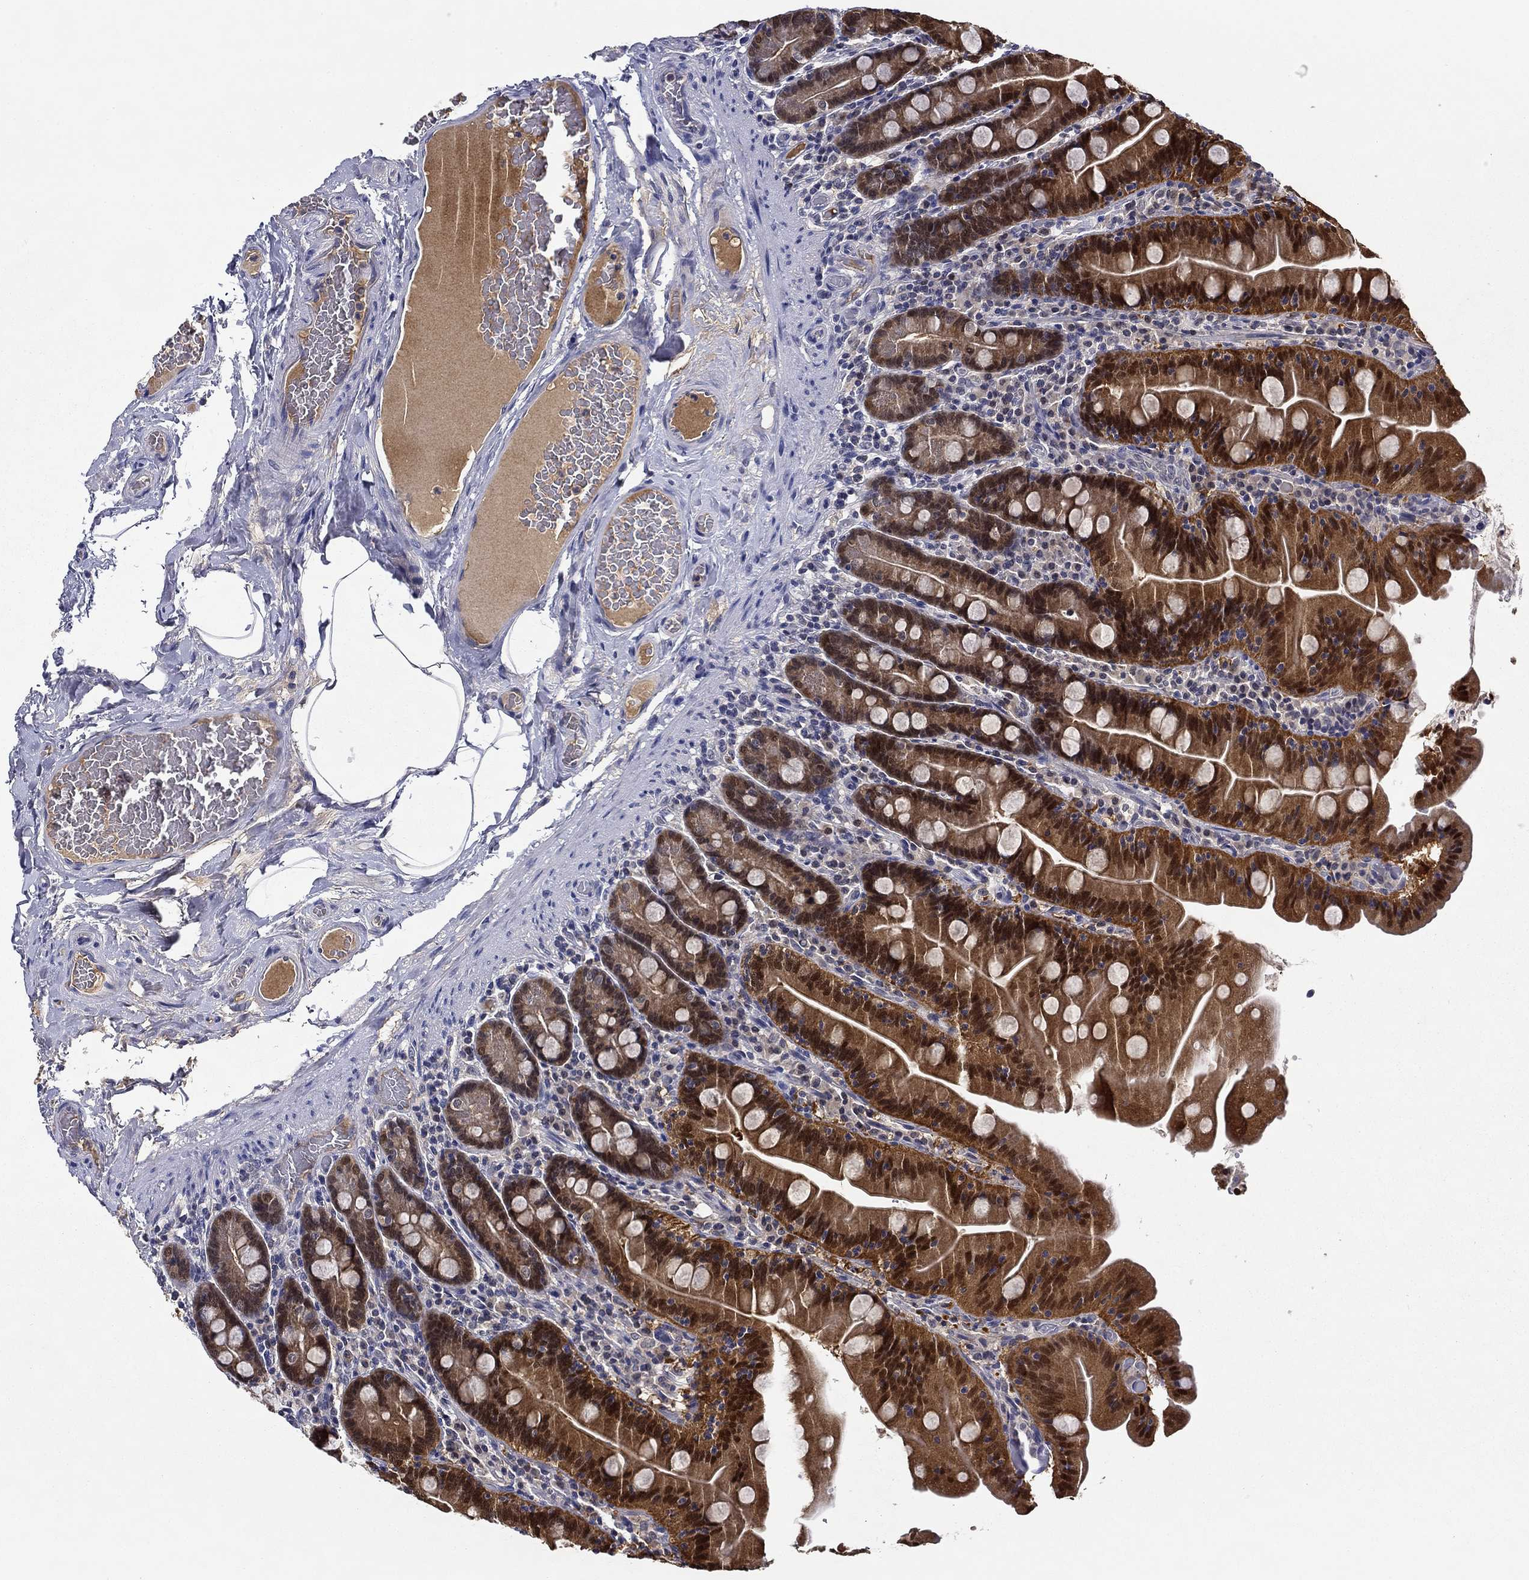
{"staining": {"intensity": "moderate", "quantity": "25%-75%", "location": "cytoplasmic/membranous,nuclear"}, "tissue": "small intestine", "cell_type": "Glandular cells", "image_type": "normal", "snomed": [{"axis": "morphology", "description": "Normal tissue, NOS"}, {"axis": "topography", "description": "Small intestine"}], "caption": "Immunohistochemistry of unremarkable small intestine demonstrates medium levels of moderate cytoplasmic/membranous,nuclear expression in about 25%-75% of glandular cells. Nuclei are stained in blue.", "gene": "DDTL", "patient": {"sex": "male", "age": 37}}